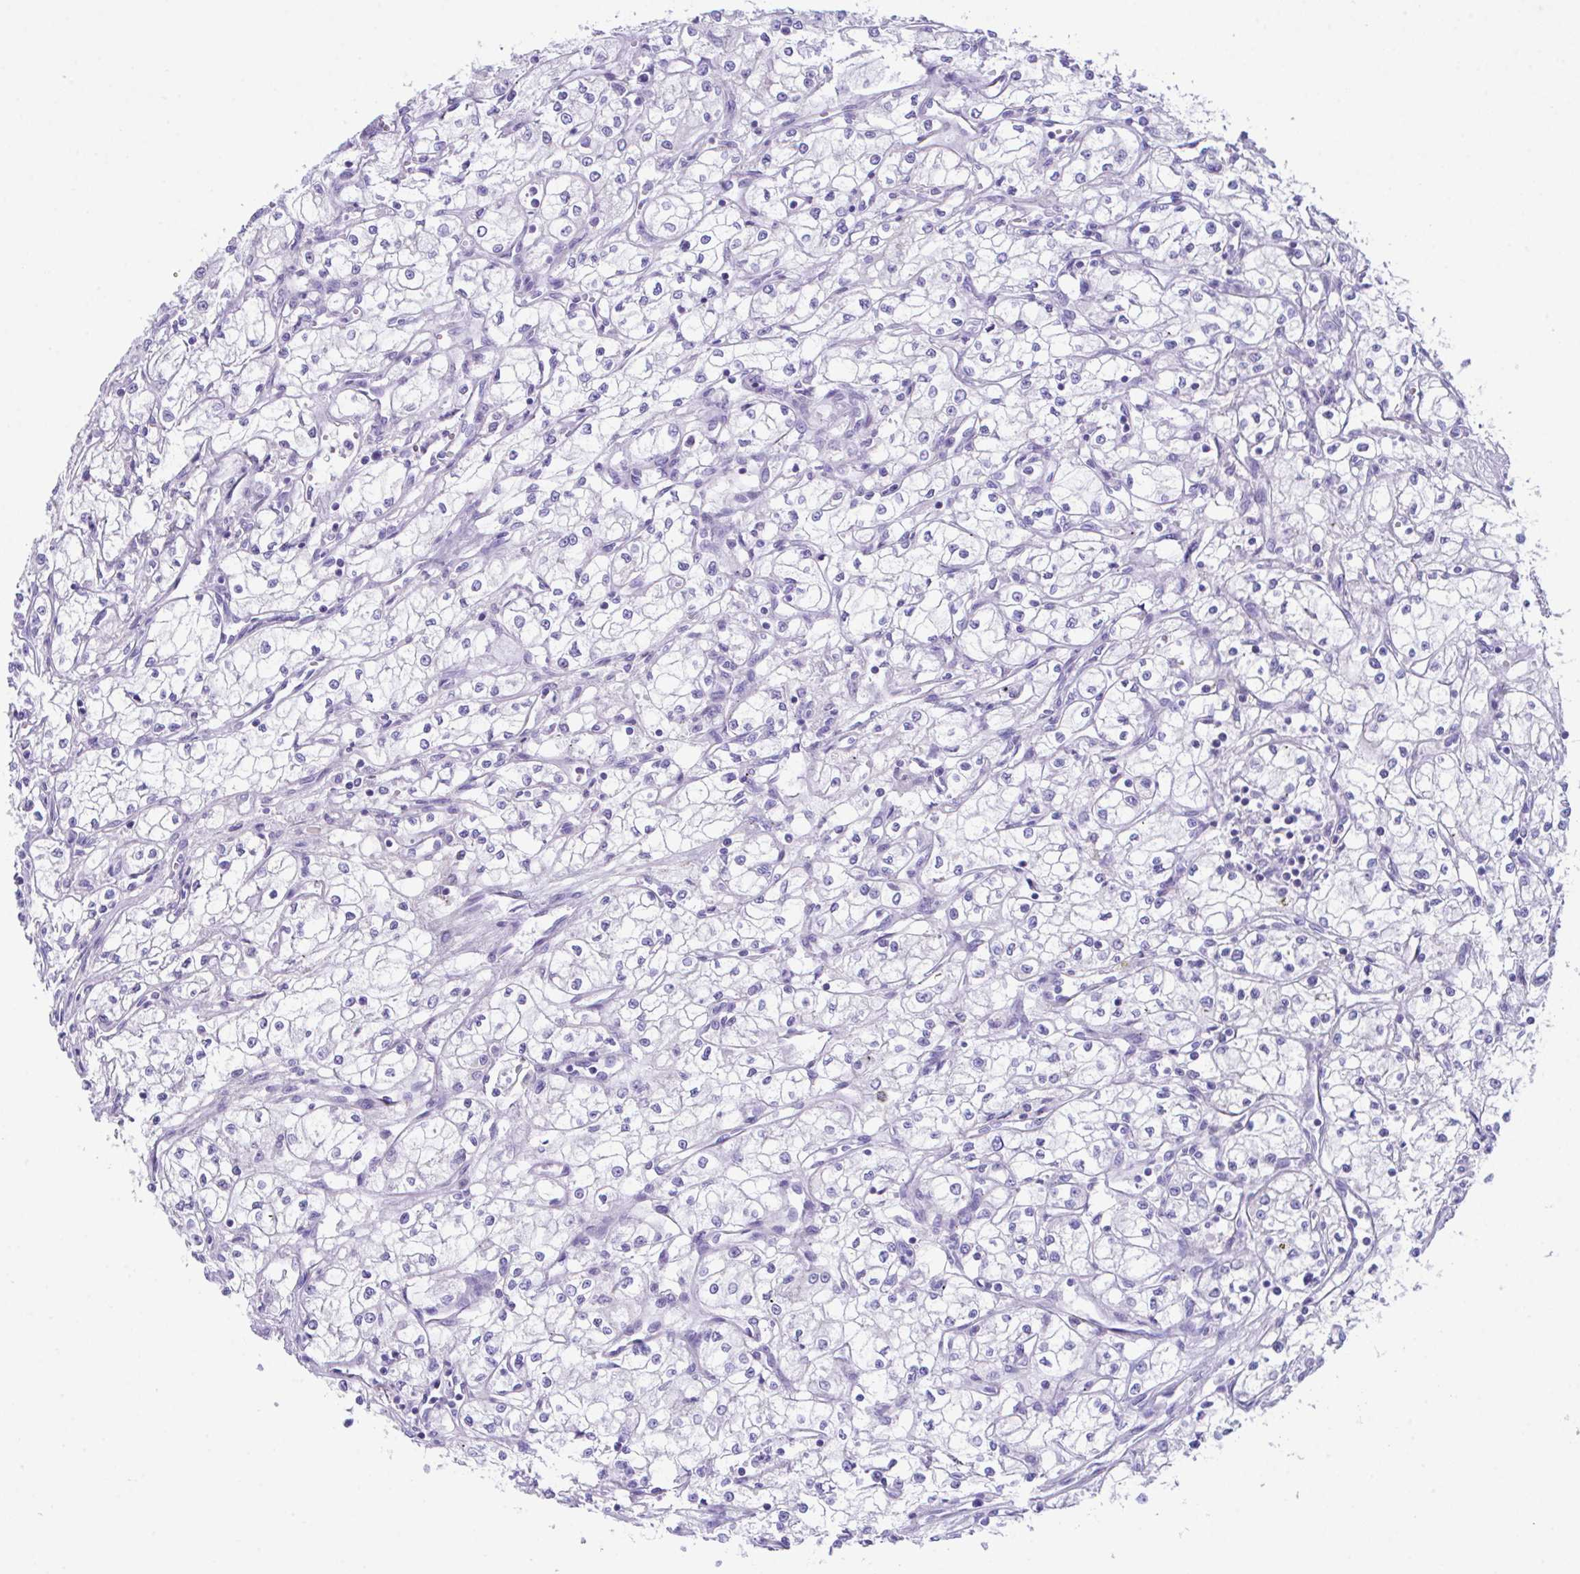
{"staining": {"intensity": "negative", "quantity": "none", "location": "none"}, "tissue": "renal cancer", "cell_type": "Tumor cells", "image_type": "cancer", "snomed": [{"axis": "morphology", "description": "Adenocarcinoma, NOS"}, {"axis": "topography", "description": "Kidney"}], "caption": "This is a photomicrograph of immunohistochemistry staining of renal adenocarcinoma, which shows no staining in tumor cells. Brightfield microscopy of IHC stained with DAB (brown) and hematoxylin (blue), captured at high magnification.", "gene": "SLC16A6", "patient": {"sex": "male", "age": 59}}